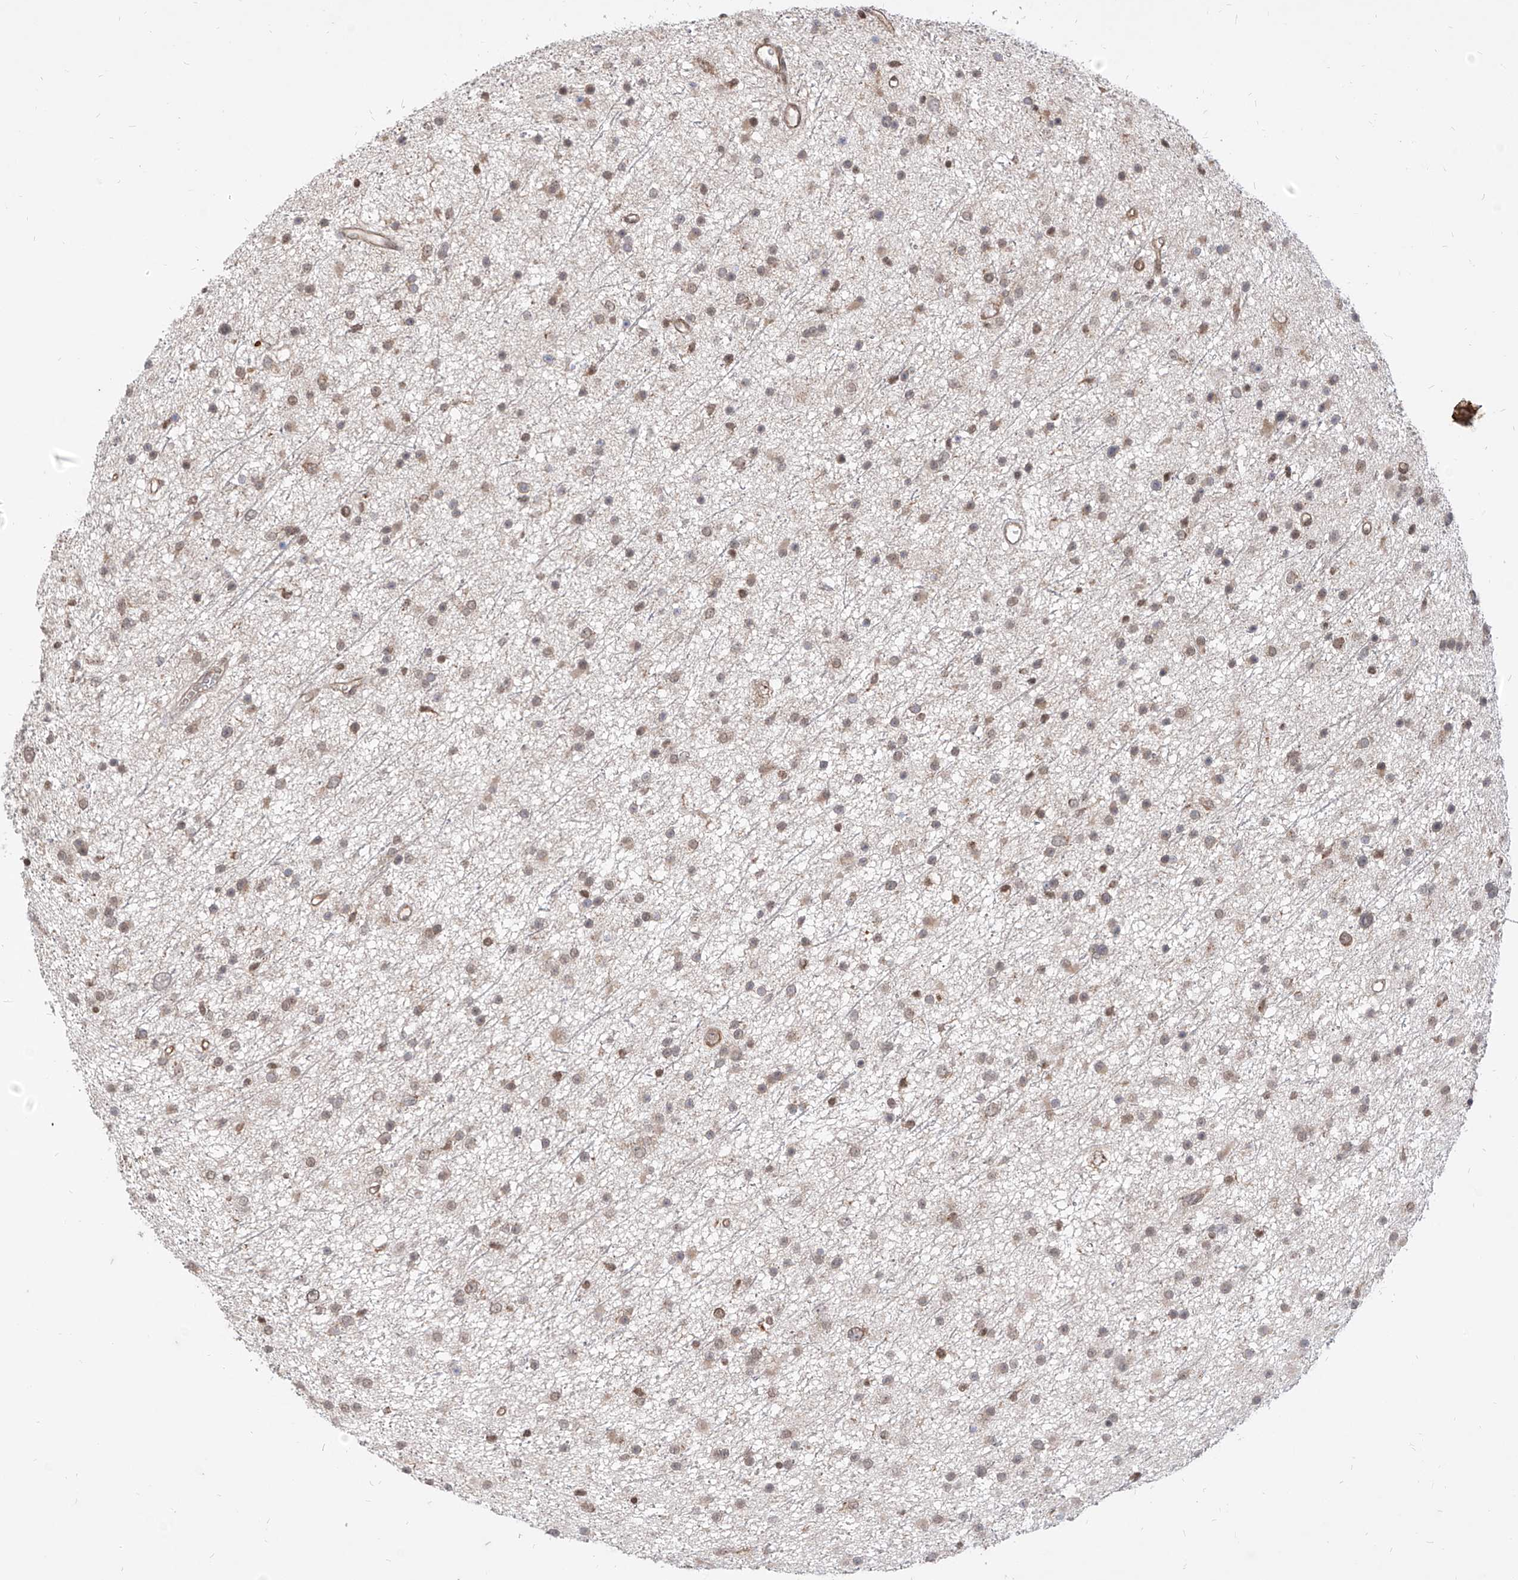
{"staining": {"intensity": "weak", "quantity": "25%-75%", "location": "cytoplasmic/membranous"}, "tissue": "glioma", "cell_type": "Tumor cells", "image_type": "cancer", "snomed": [{"axis": "morphology", "description": "Glioma, malignant, Low grade"}, {"axis": "topography", "description": "Cerebral cortex"}], "caption": "Protein staining demonstrates weak cytoplasmic/membranous positivity in about 25%-75% of tumor cells in malignant glioma (low-grade).", "gene": "C8orf82", "patient": {"sex": "female", "age": 39}}